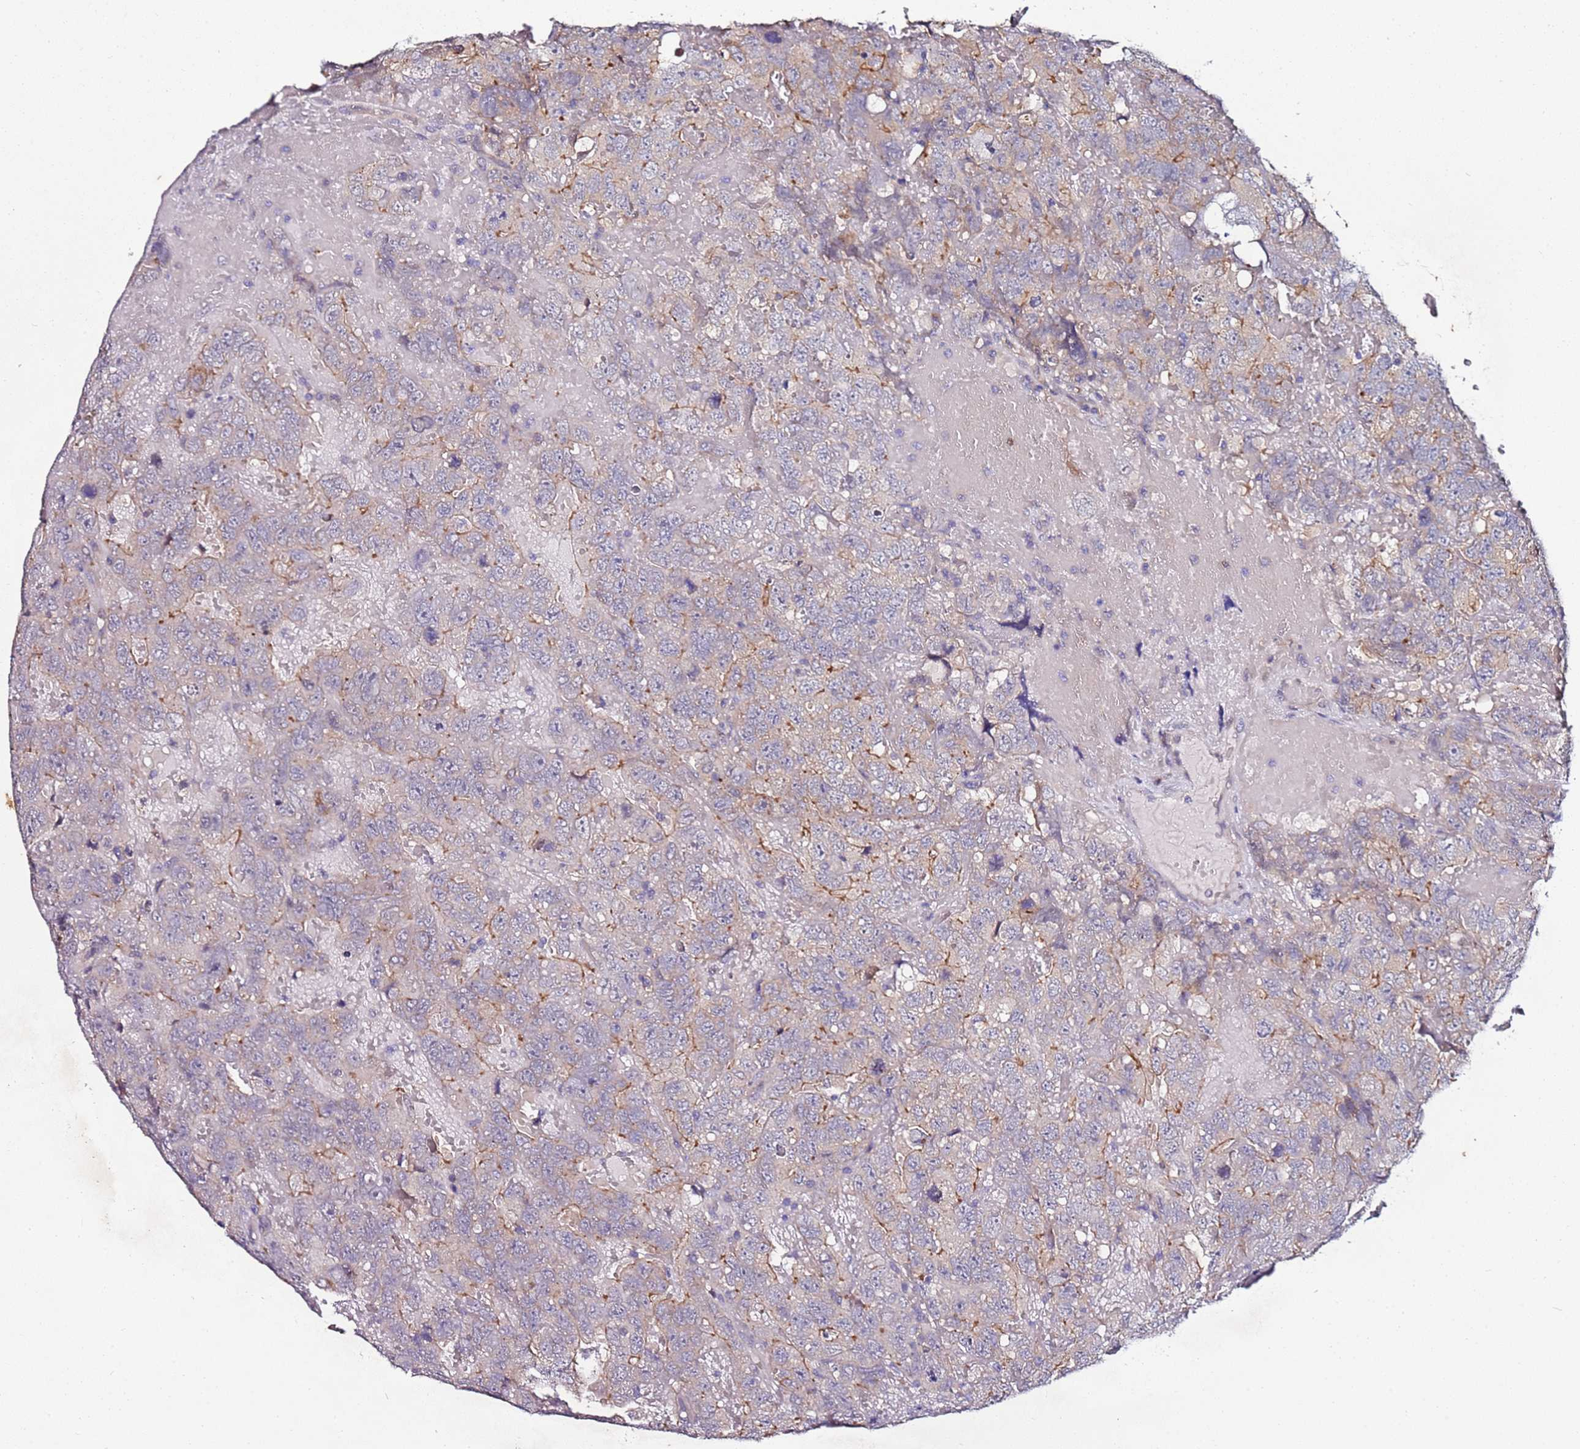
{"staining": {"intensity": "weak", "quantity": "<25%", "location": "cytoplasmic/membranous"}, "tissue": "testis cancer", "cell_type": "Tumor cells", "image_type": "cancer", "snomed": [{"axis": "morphology", "description": "Carcinoma, Embryonal, NOS"}, {"axis": "topography", "description": "Testis"}], "caption": "DAB (3,3'-diaminobenzidine) immunohistochemical staining of testis cancer exhibits no significant staining in tumor cells.", "gene": "SRRM5", "patient": {"sex": "male", "age": 45}}